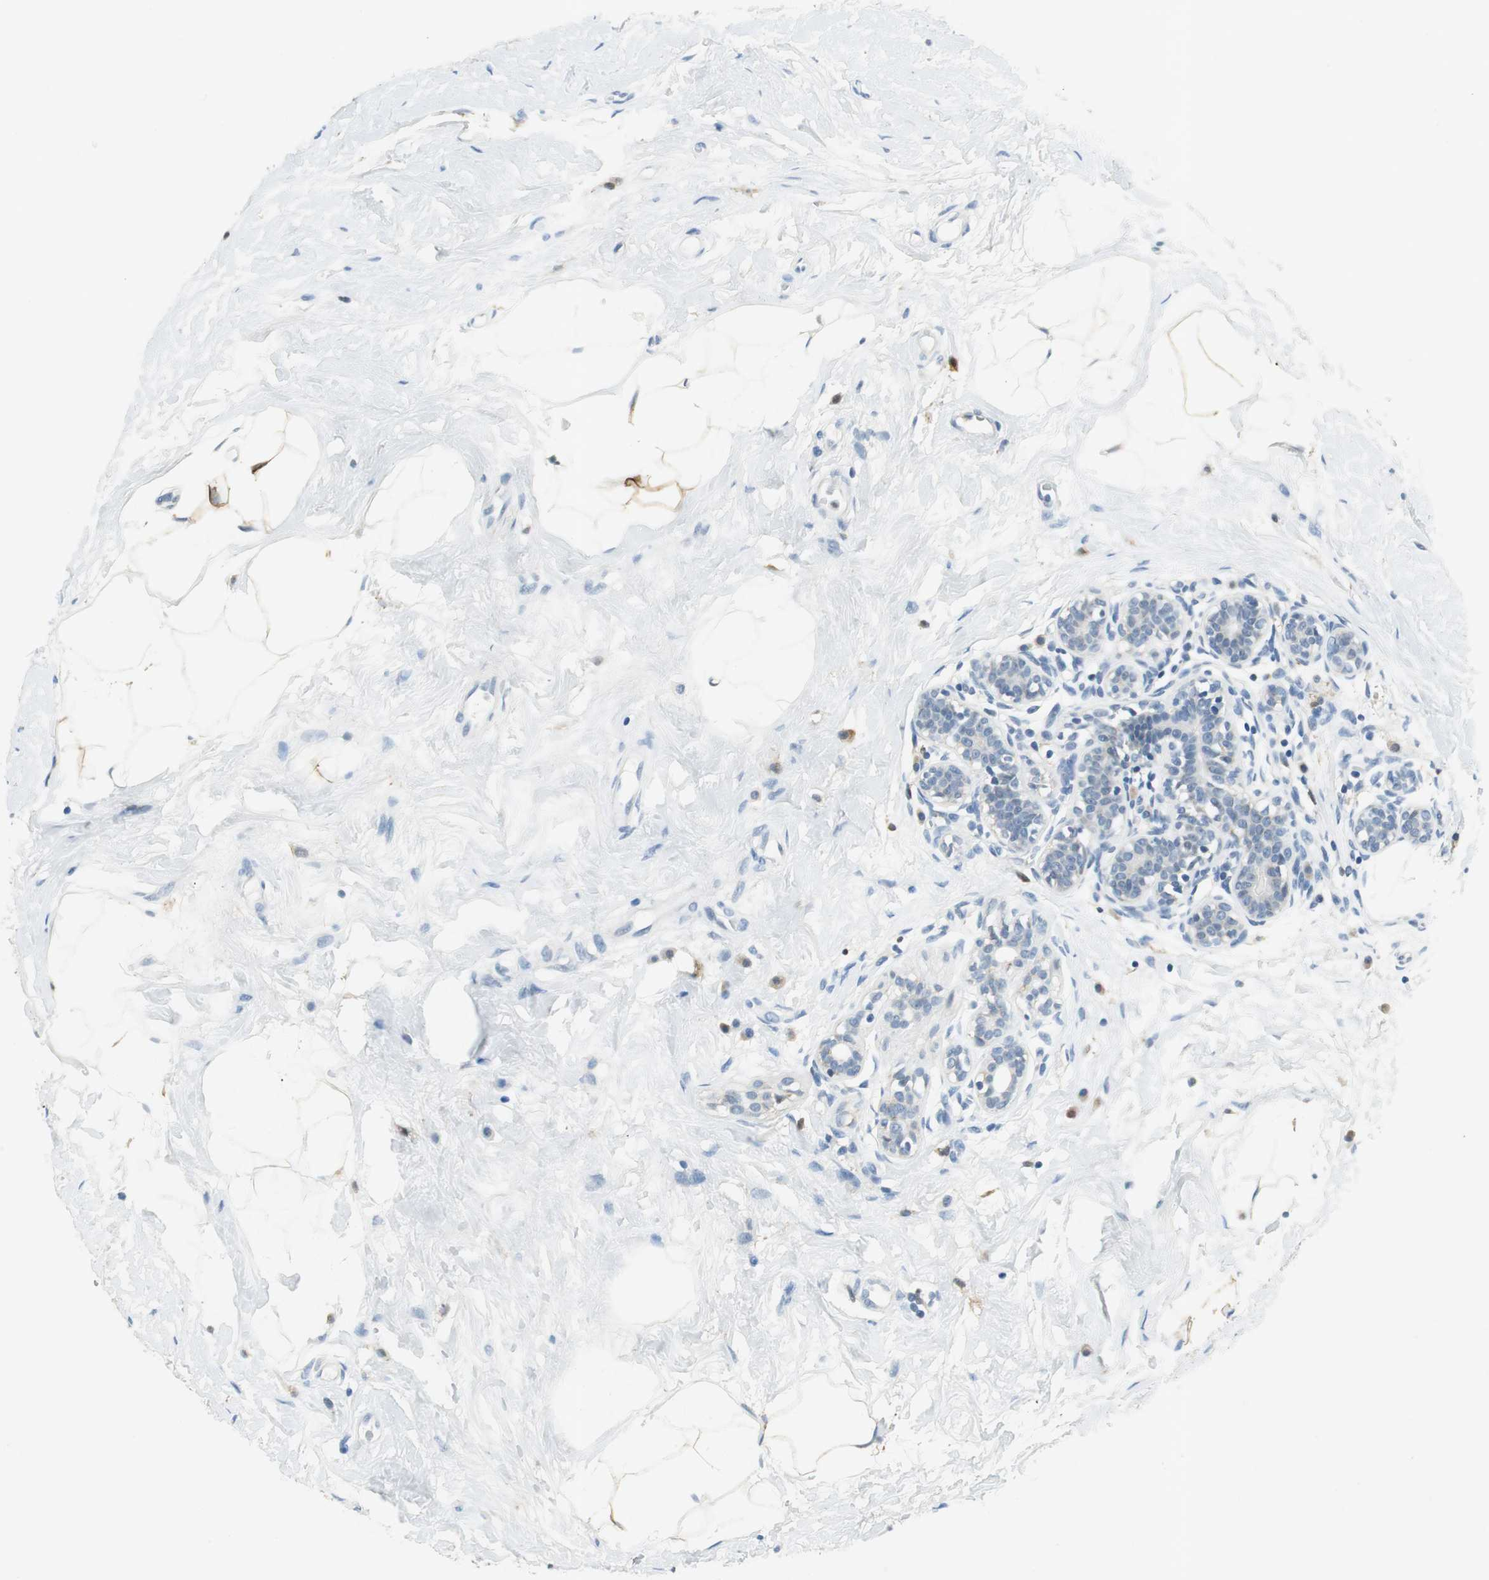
{"staining": {"intensity": "negative", "quantity": "none", "location": "none"}, "tissue": "breast cancer", "cell_type": "Tumor cells", "image_type": "cancer", "snomed": [{"axis": "morphology", "description": "Lobular carcinoma, in situ"}, {"axis": "morphology", "description": "Lobular carcinoma"}, {"axis": "topography", "description": "Breast"}], "caption": "This is an immunohistochemistry (IHC) micrograph of human lobular carcinoma in situ (breast). There is no staining in tumor cells.", "gene": "ME1", "patient": {"sex": "female", "age": 41}}